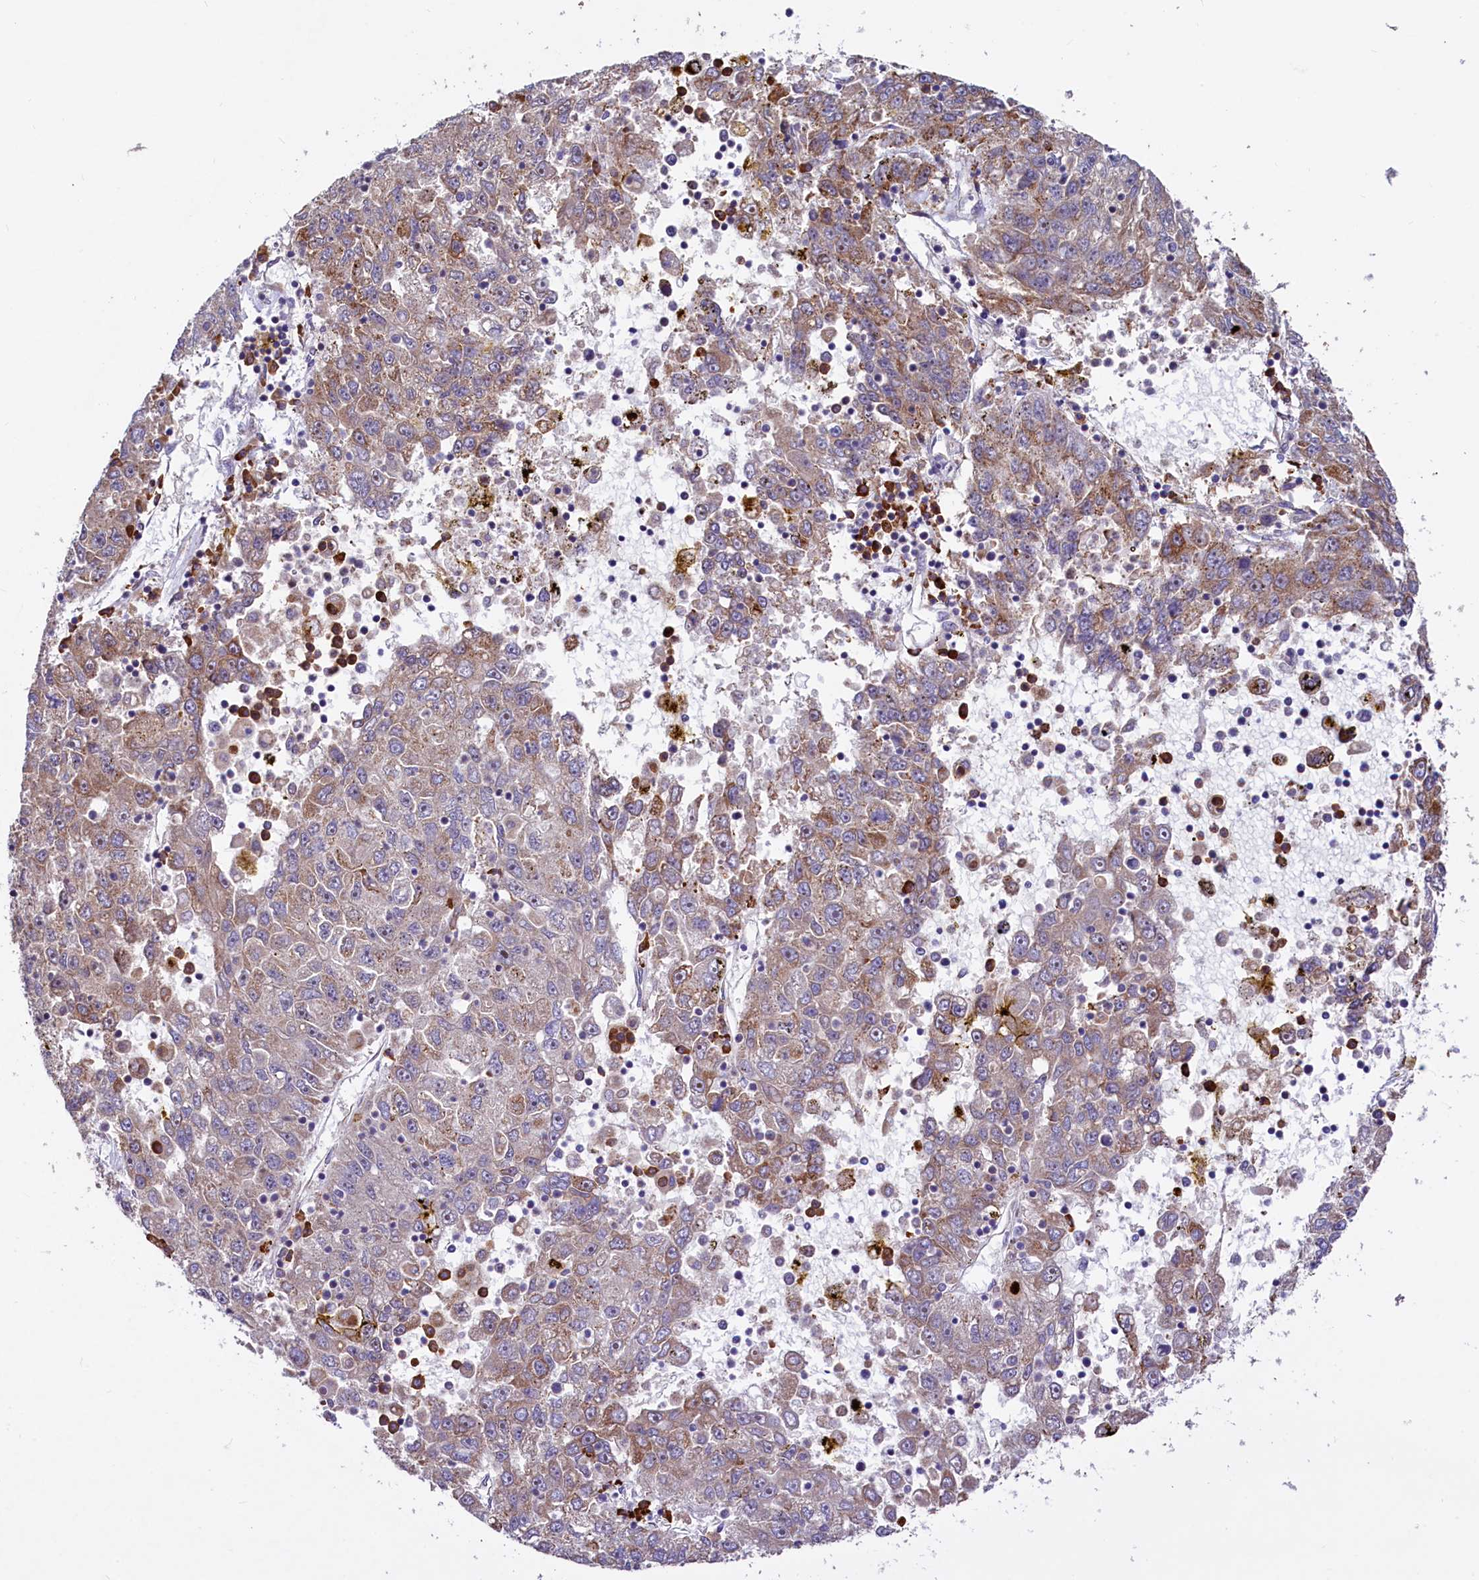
{"staining": {"intensity": "moderate", "quantity": "<25%", "location": "cytoplasmic/membranous"}, "tissue": "liver cancer", "cell_type": "Tumor cells", "image_type": "cancer", "snomed": [{"axis": "morphology", "description": "Carcinoma, Hepatocellular, NOS"}, {"axis": "topography", "description": "Liver"}], "caption": "Hepatocellular carcinoma (liver) stained with a brown dye reveals moderate cytoplasmic/membranous positive expression in about <25% of tumor cells.", "gene": "C5orf15", "patient": {"sex": "male", "age": 49}}